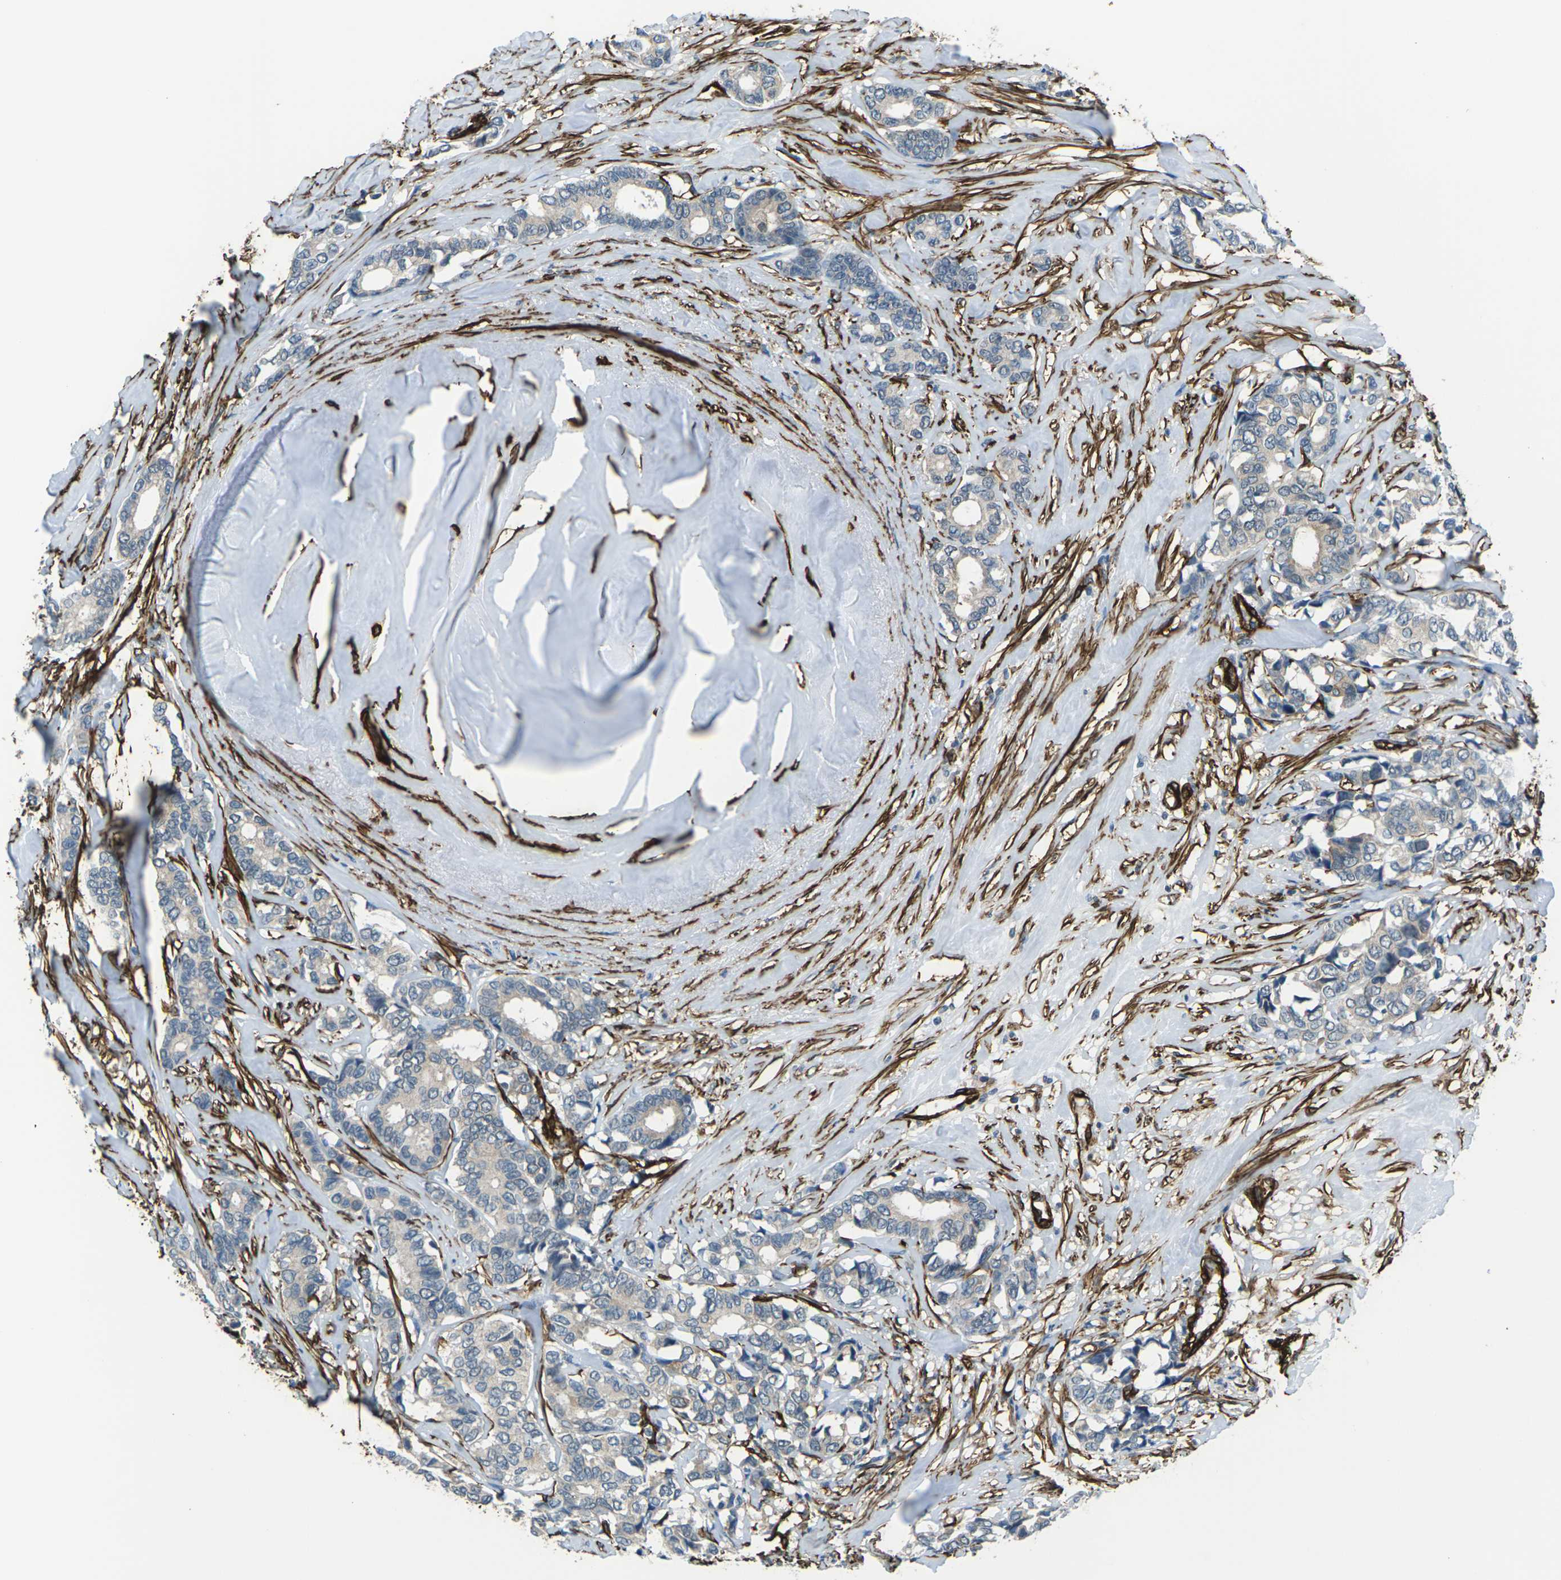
{"staining": {"intensity": "negative", "quantity": "none", "location": "none"}, "tissue": "breast cancer", "cell_type": "Tumor cells", "image_type": "cancer", "snomed": [{"axis": "morphology", "description": "Duct carcinoma"}, {"axis": "topography", "description": "Breast"}], "caption": "A photomicrograph of breast cancer stained for a protein shows no brown staining in tumor cells.", "gene": "GRAMD1C", "patient": {"sex": "female", "age": 87}}